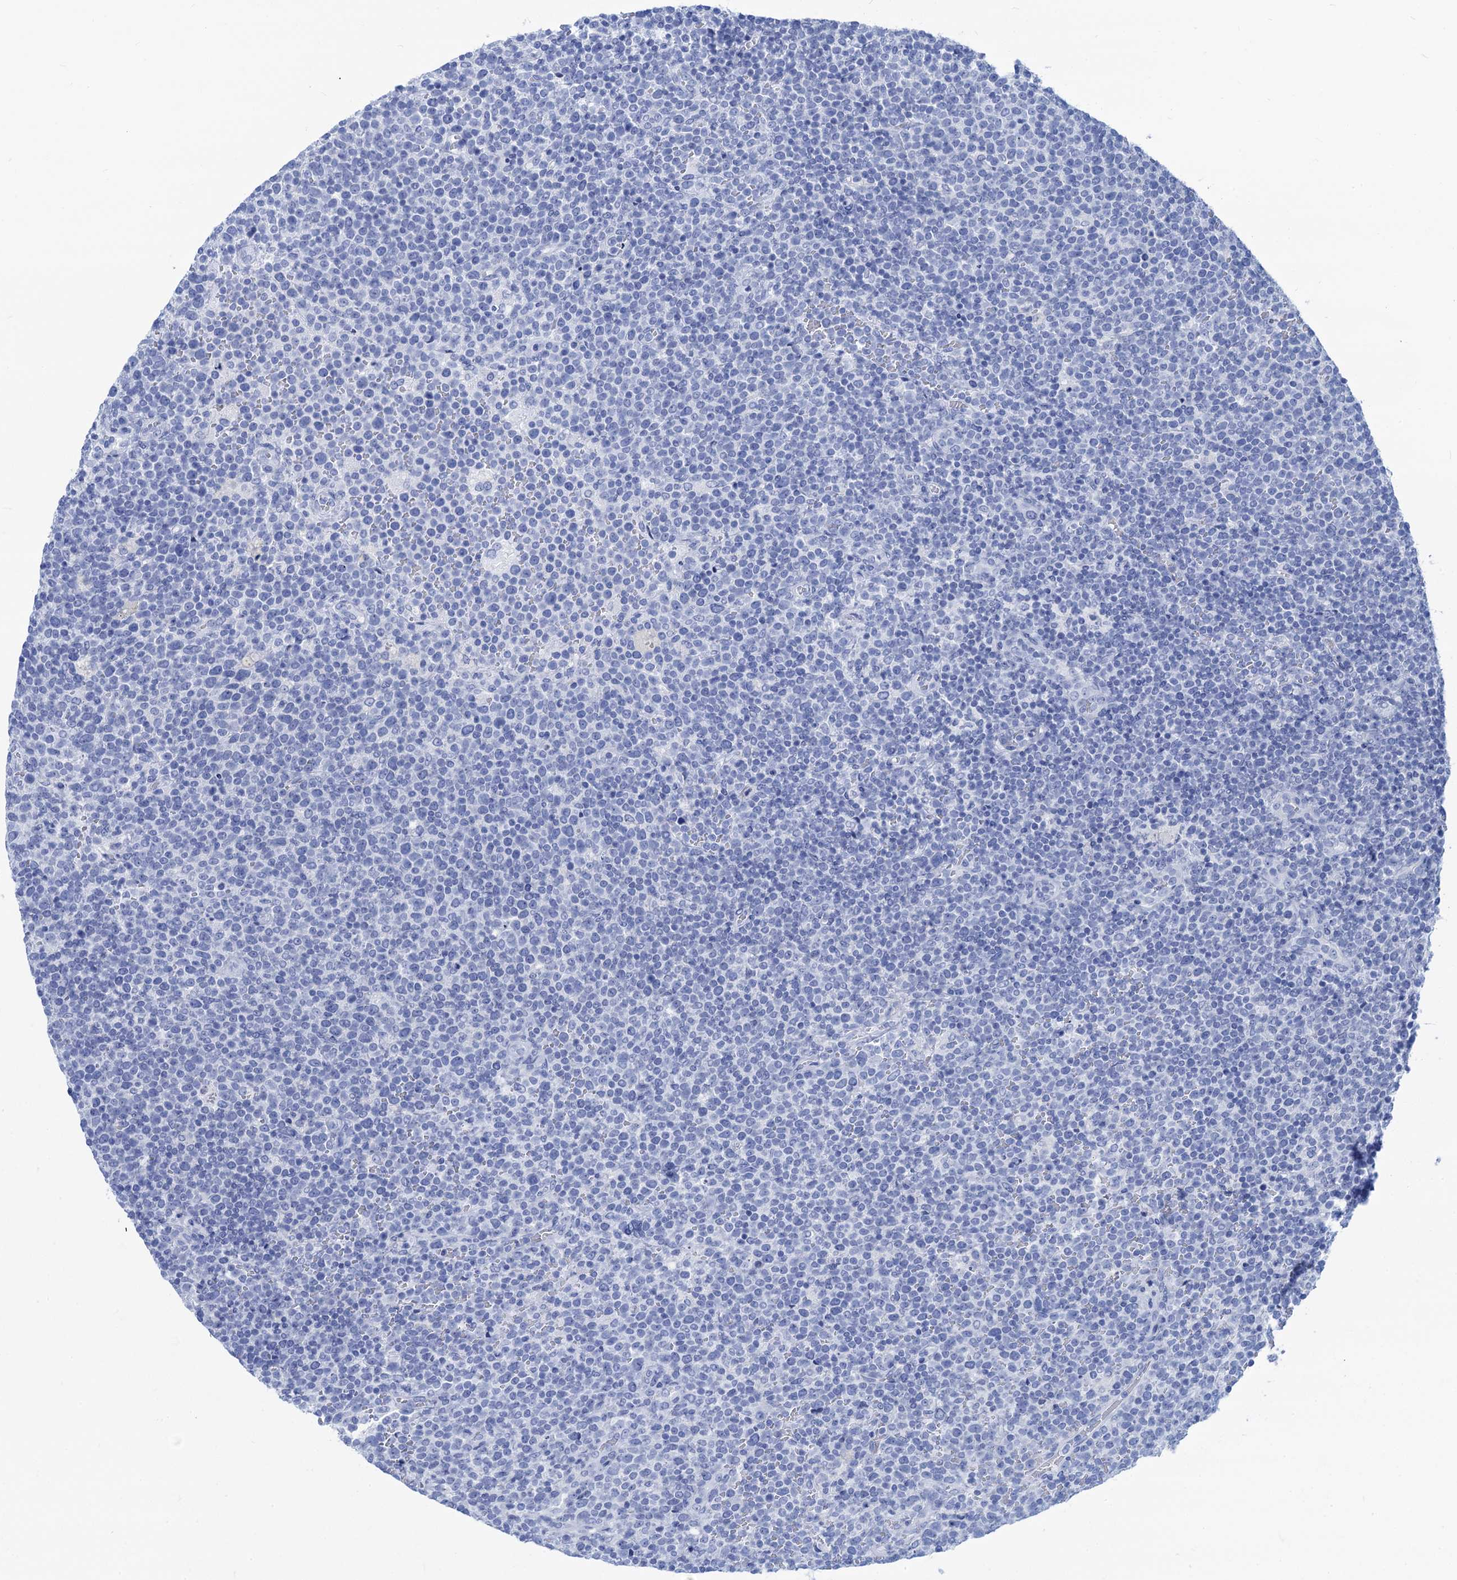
{"staining": {"intensity": "negative", "quantity": "none", "location": "none"}, "tissue": "lymphoma", "cell_type": "Tumor cells", "image_type": "cancer", "snomed": [{"axis": "morphology", "description": "Malignant lymphoma, non-Hodgkin's type, High grade"}, {"axis": "topography", "description": "Lymph node"}], "caption": "The photomicrograph shows no staining of tumor cells in lymphoma.", "gene": "CABYR", "patient": {"sex": "male", "age": 61}}